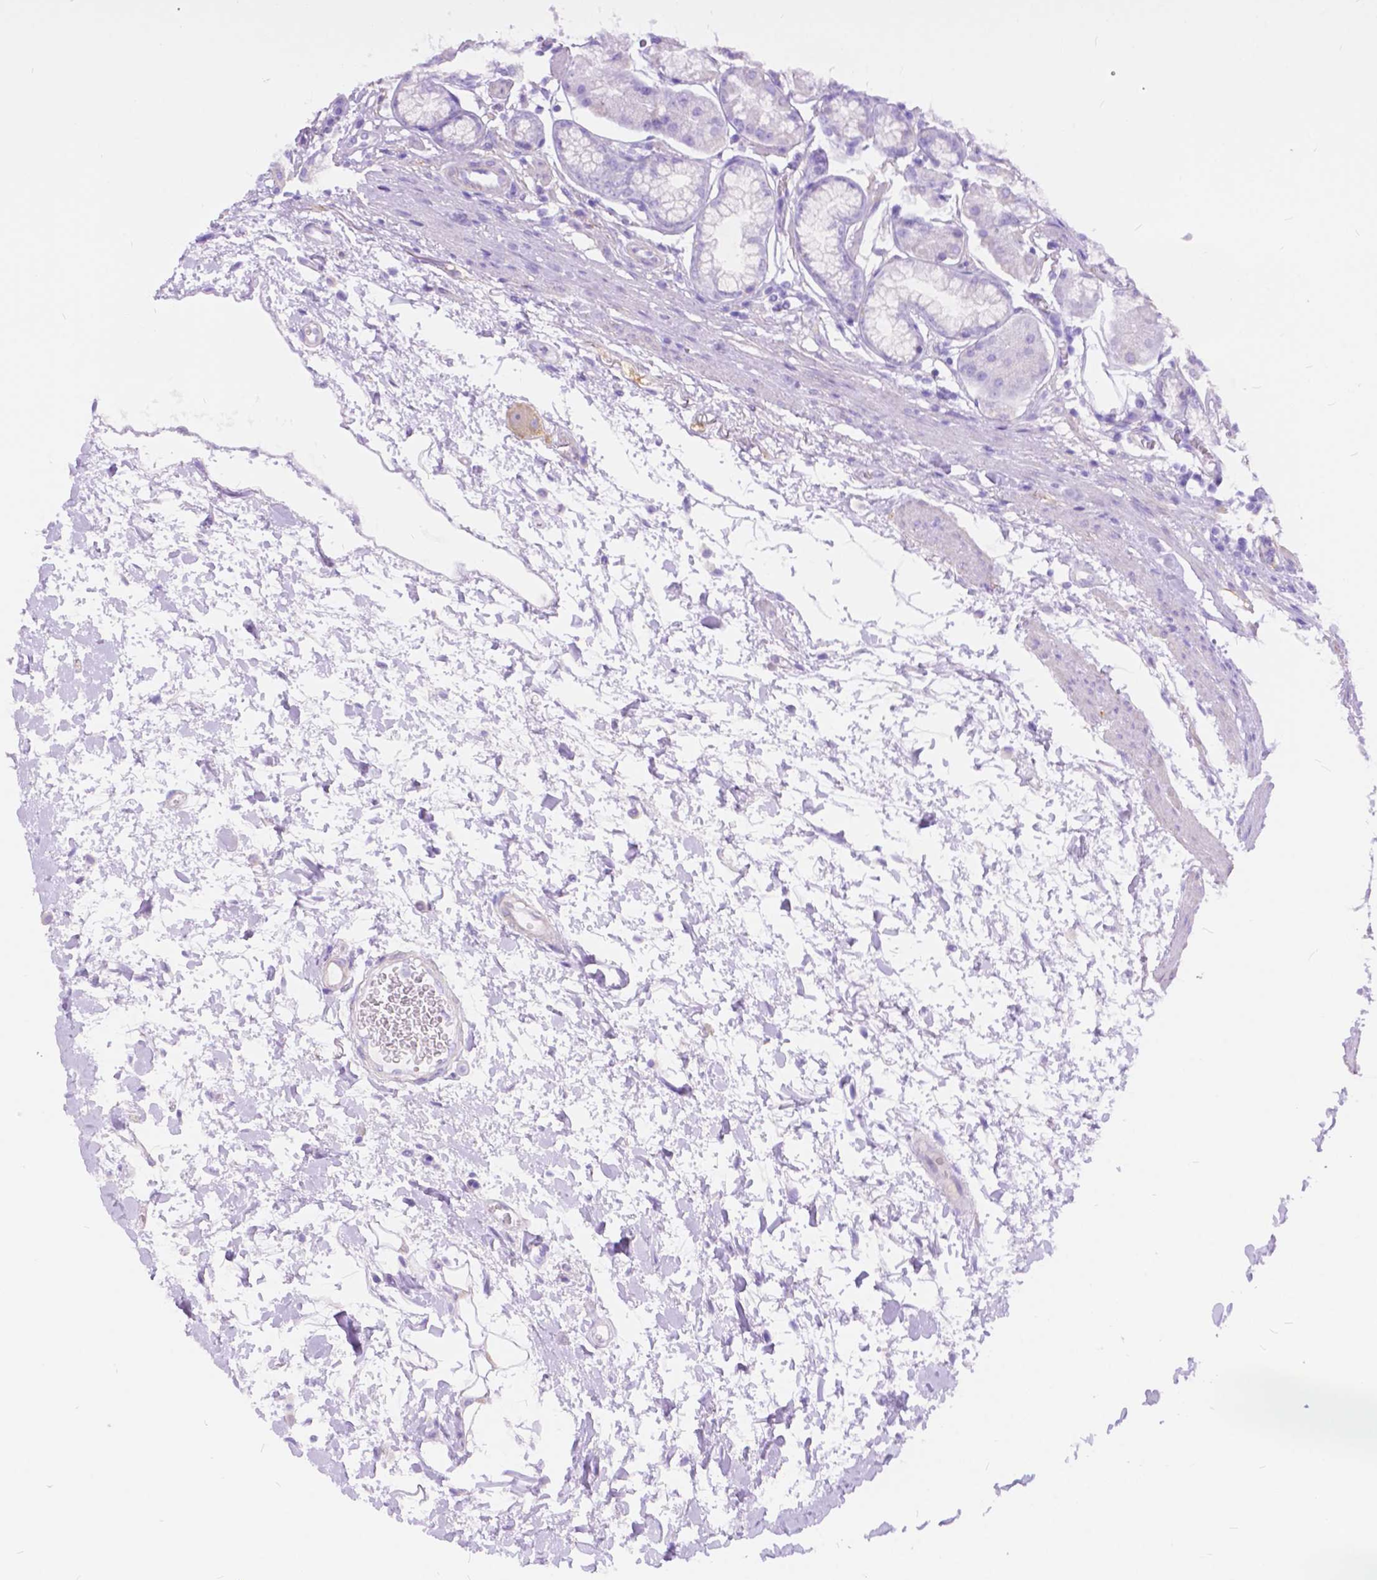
{"staining": {"intensity": "negative", "quantity": "none", "location": "none"}, "tissue": "stomach", "cell_type": "Glandular cells", "image_type": "normal", "snomed": [{"axis": "morphology", "description": "Normal tissue, NOS"}, {"axis": "topography", "description": "Stomach"}, {"axis": "topography", "description": "Stomach, lower"}], "caption": "Immunohistochemical staining of benign stomach exhibits no significant positivity in glandular cells.", "gene": "CHRM1", "patient": {"sex": "male", "age": 76}}